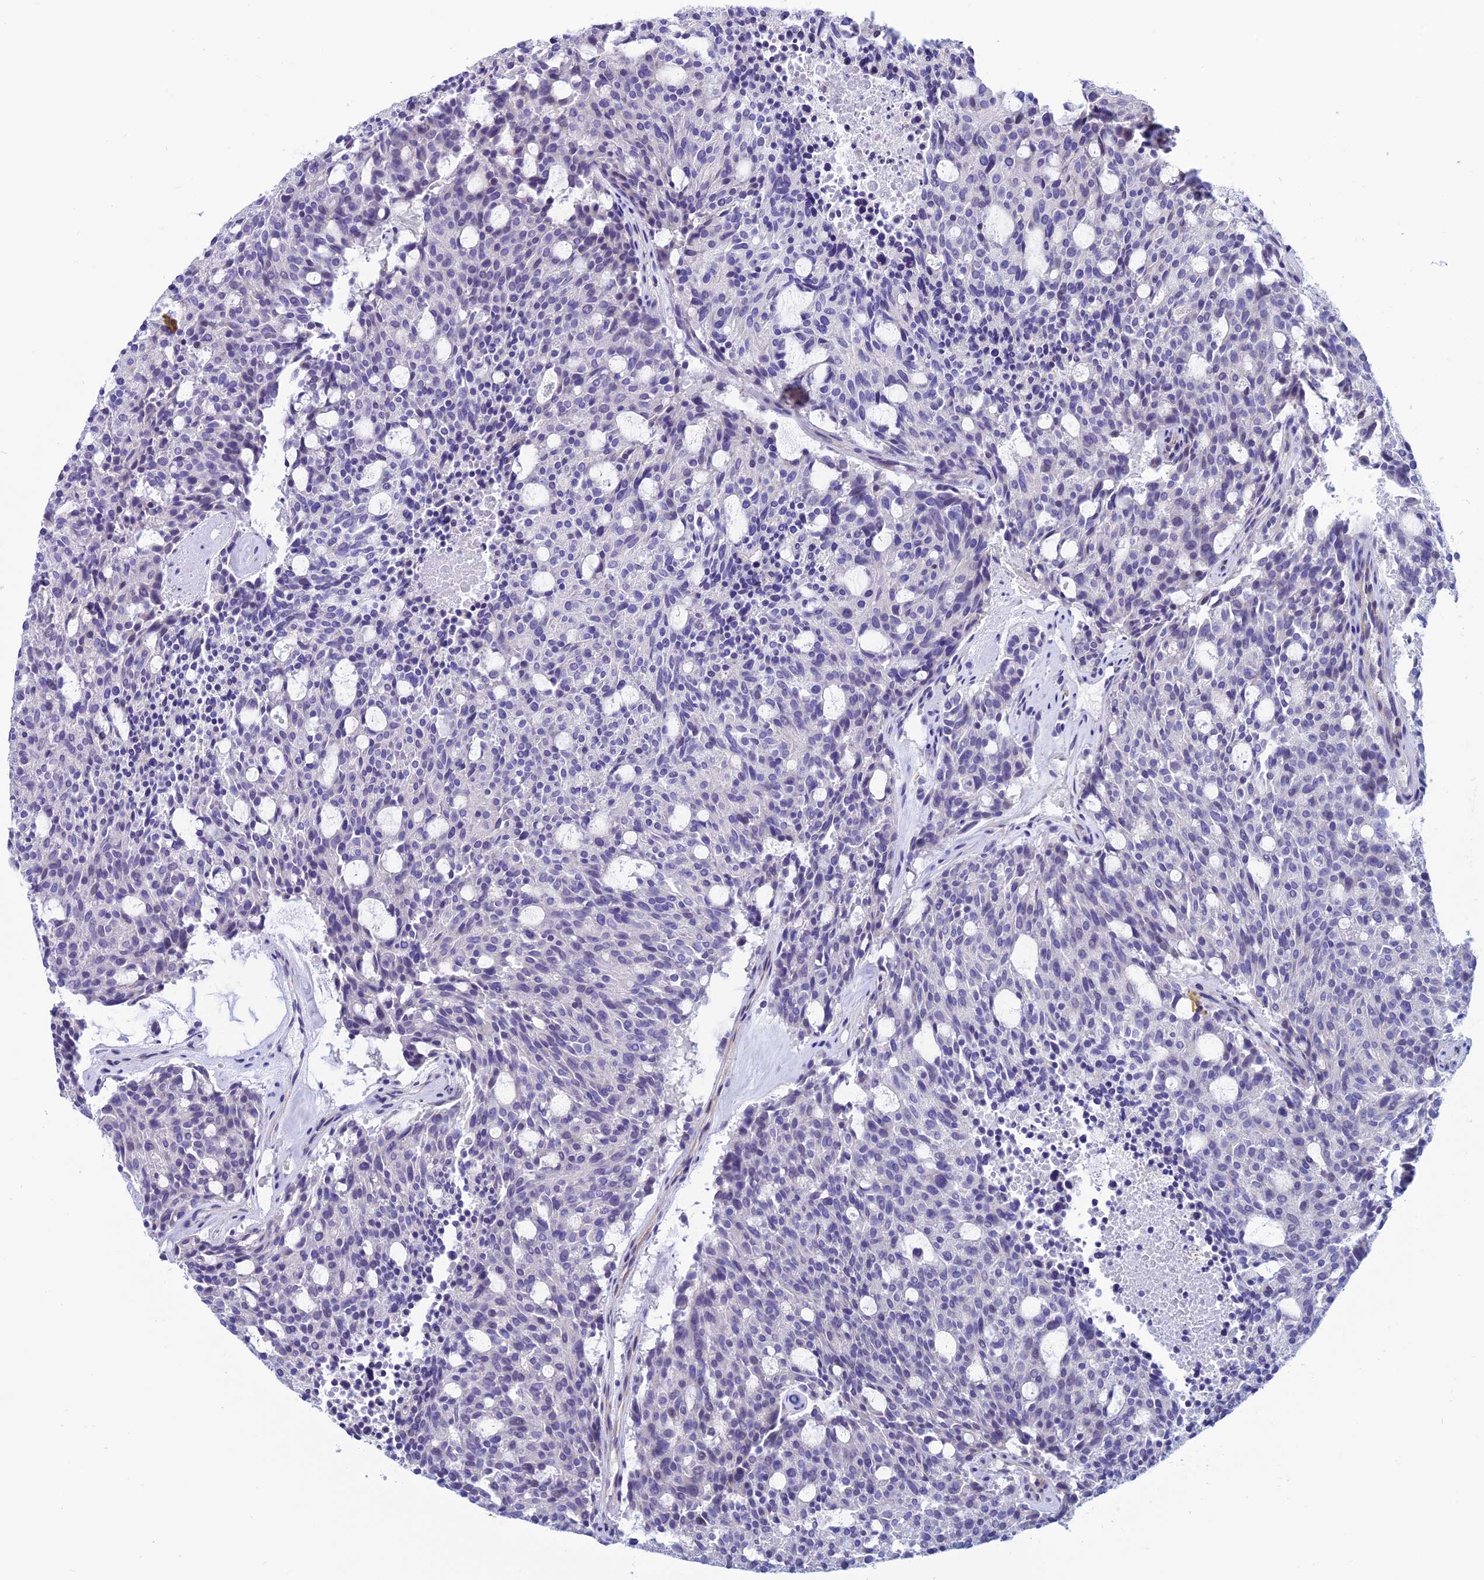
{"staining": {"intensity": "negative", "quantity": "none", "location": "none"}, "tissue": "carcinoid", "cell_type": "Tumor cells", "image_type": "cancer", "snomed": [{"axis": "morphology", "description": "Carcinoid, malignant, NOS"}, {"axis": "topography", "description": "Pancreas"}], "caption": "Tumor cells show no significant expression in carcinoid.", "gene": "FAM178B", "patient": {"sex": "female", "age": 54}}